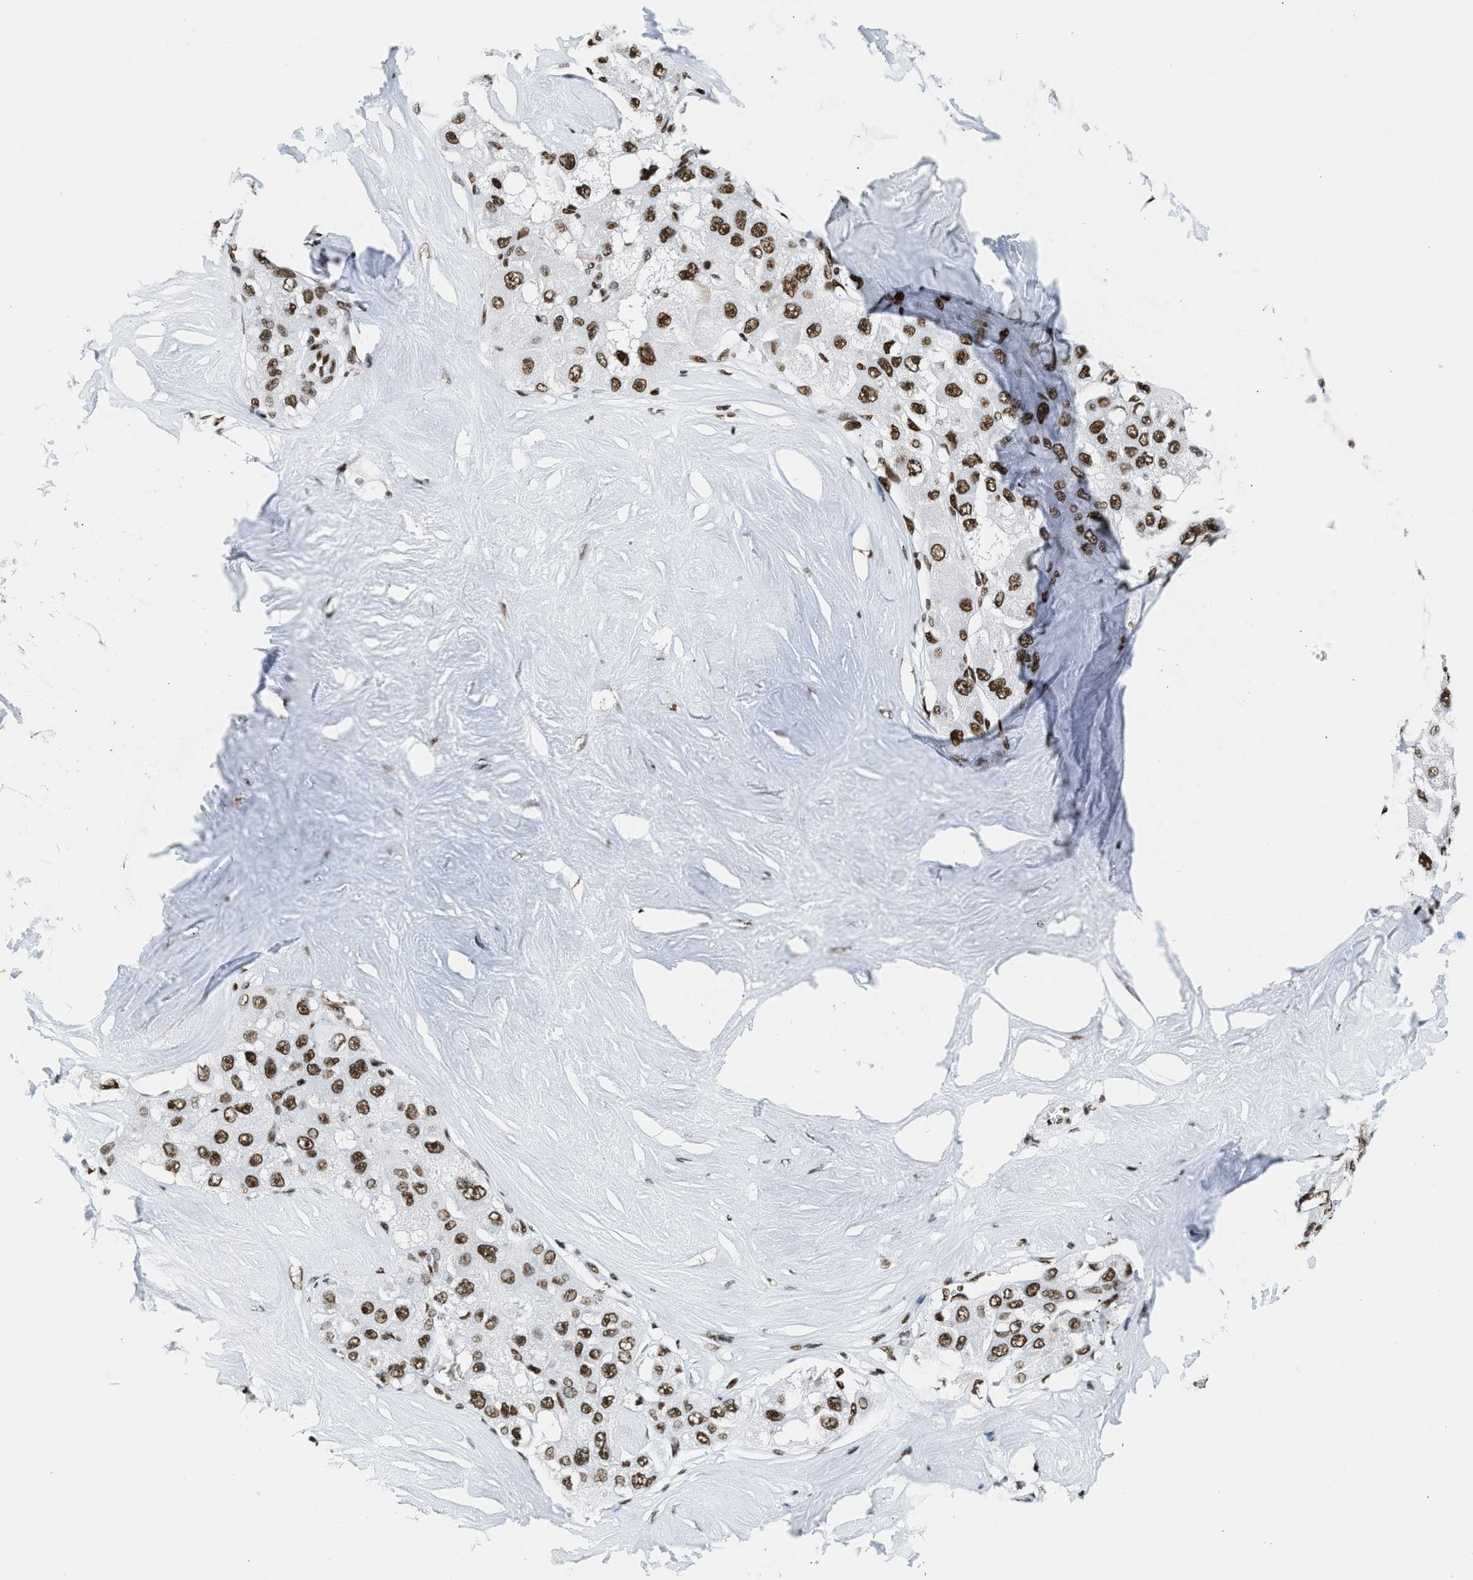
{"staining": {"intensity": "strong", "quantity": ">75%", "location": "nuclear"}, "tissue": "liver cancer", "cell_type": "Tumor cells", "image_type": "cancer", "snomed": [{"axis": "morphology", "description": "Carcinoma, Hepatocellular, NOS"}, {"axis": "topography", "description": "Liver"}], "caption": "Immunohistochemical staining of liver cancer (hepatocellular carcinoma) shows high levels of strong nuclear protein expression in approximately >75% of tumor cells.", "gene": "PIF1", "patient": {"sex": "male", "age": 80}}